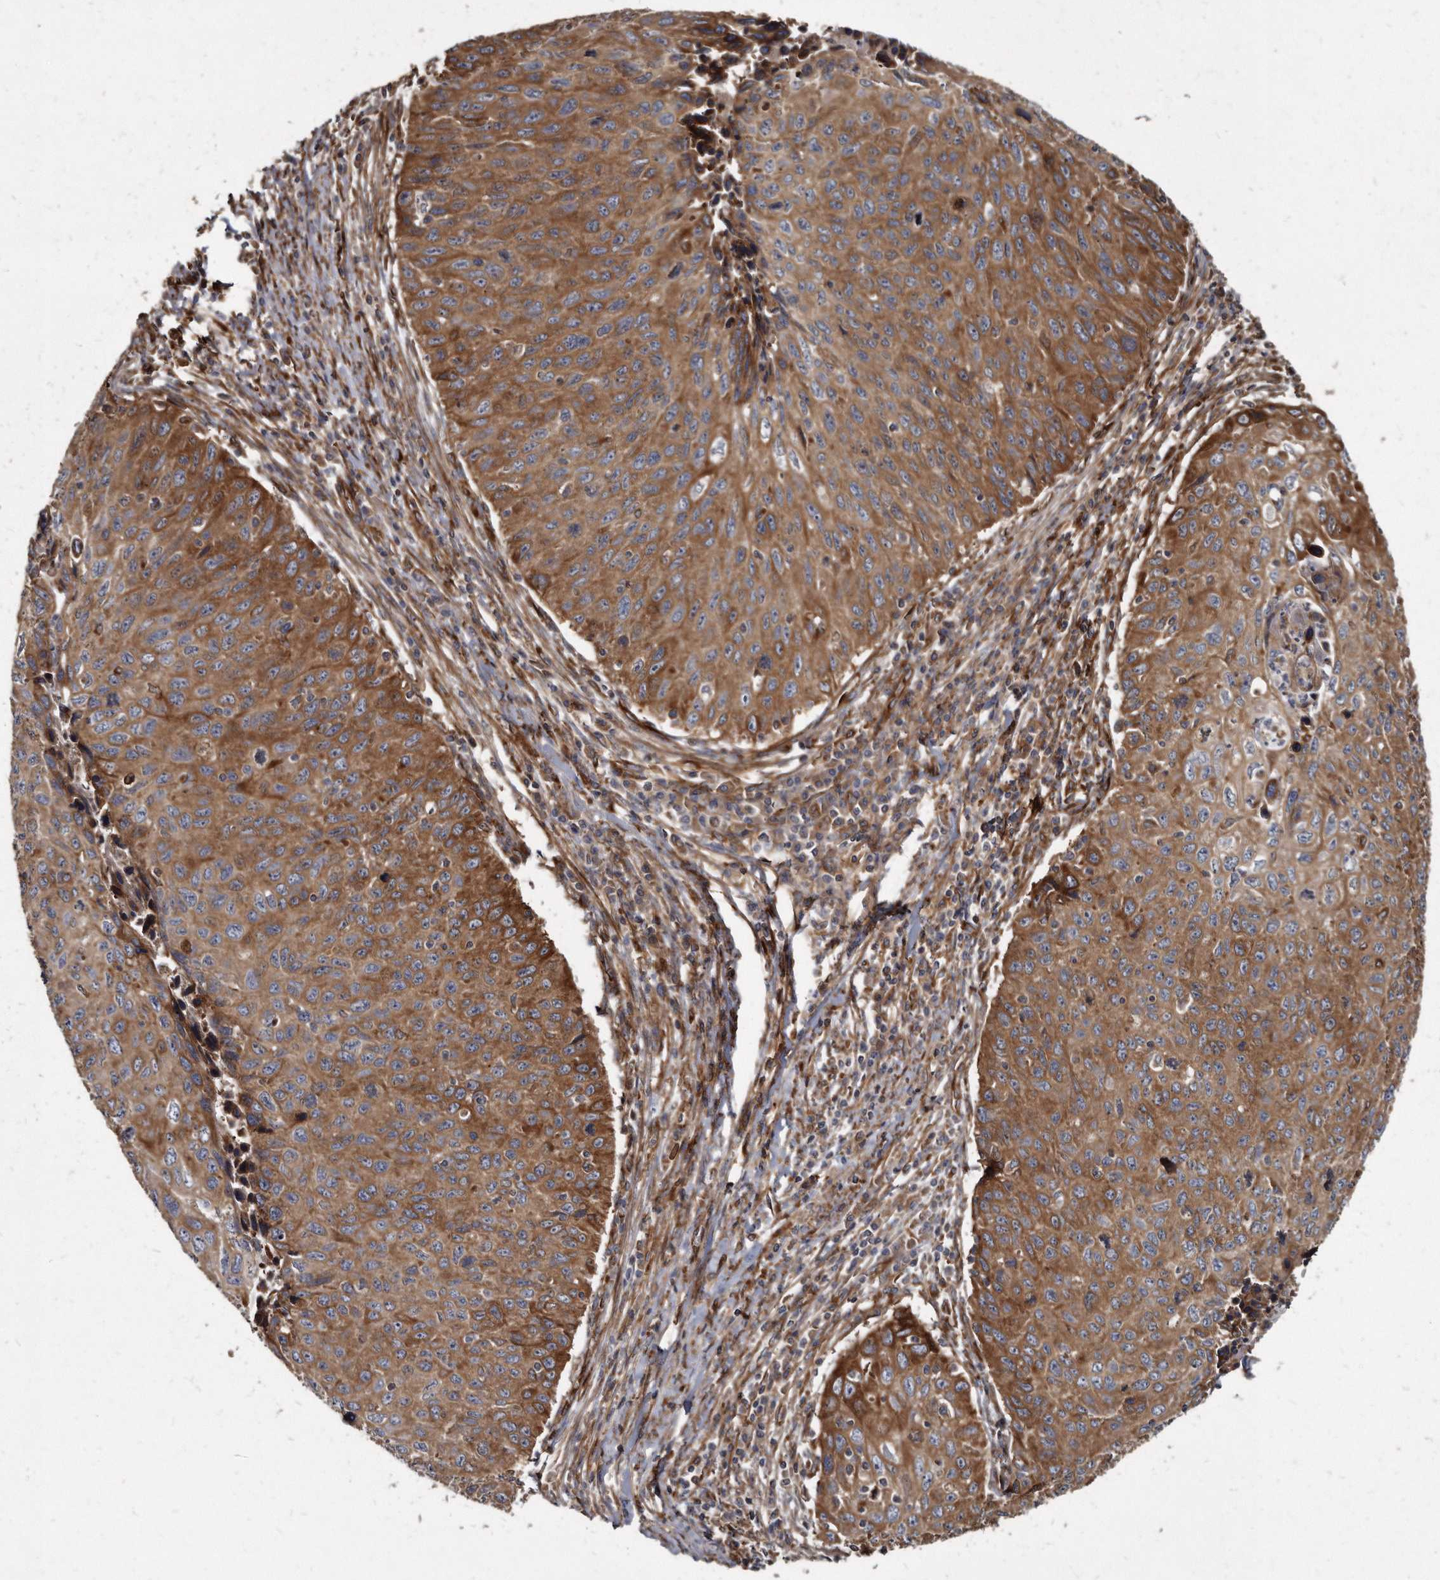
{"staining": {"intensity": "strong", "quantity": ">75%", "location": "cytoplasmic/membranous"}, "tissue": "cervical cancer", "cell_type": "Tumor cells", "image_type": "cancer", "snomed": [{"axis": "morphology", "description": "Squamous cell carcinoma, NOS"}, {"axis": "topography", "description": "Cervix"}], "caption": "The micrograph displays staining of cervical squamous cell carcinoma, revealing strong cytoplasmic/membranous protein staining (brown color) within tumor cells.", "gene": "KCTD20", "patient": {"sex": "female", "age": 53}}